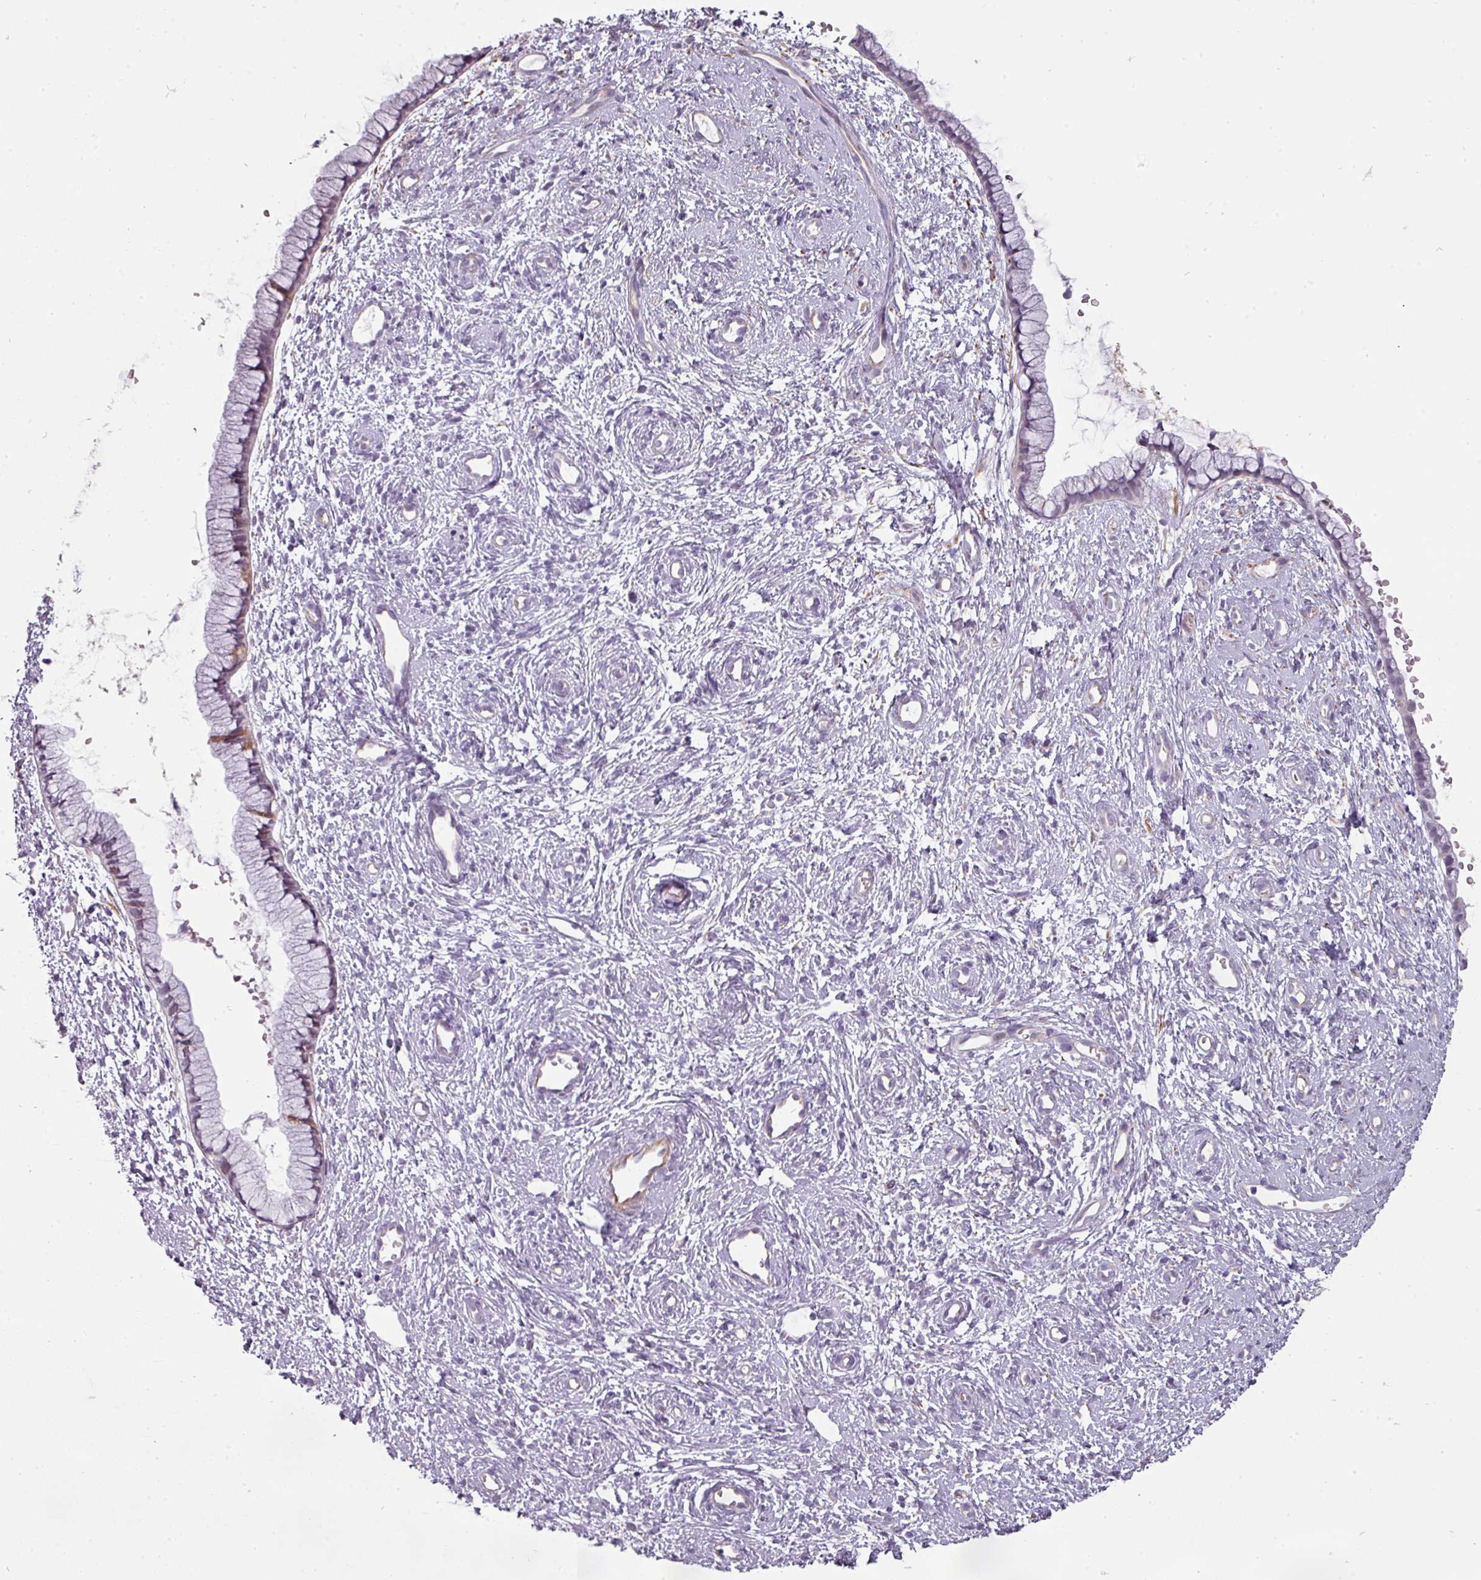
{"staining": {"intensity": "weak", "quantity": "<25%", "location": "cytoplasmic/membranous"}, "tissue": "cervix", "cell_type": "Glandular cells", "image_type": "normal", "snomed": [{"axis": "morphology", "description": "Normal tissue, NOS"}, {"axis": "topography", "description": "Cervix"}], "caption": "DAB immunohistochemical staining of unremarkable human cervix reveals no significant staining in glandular cells. (DAB immunohistochemistry with hematoxylin counter stain).", "gene": "CHRDL1", "patient": {"sex": "female", "age": 57}}